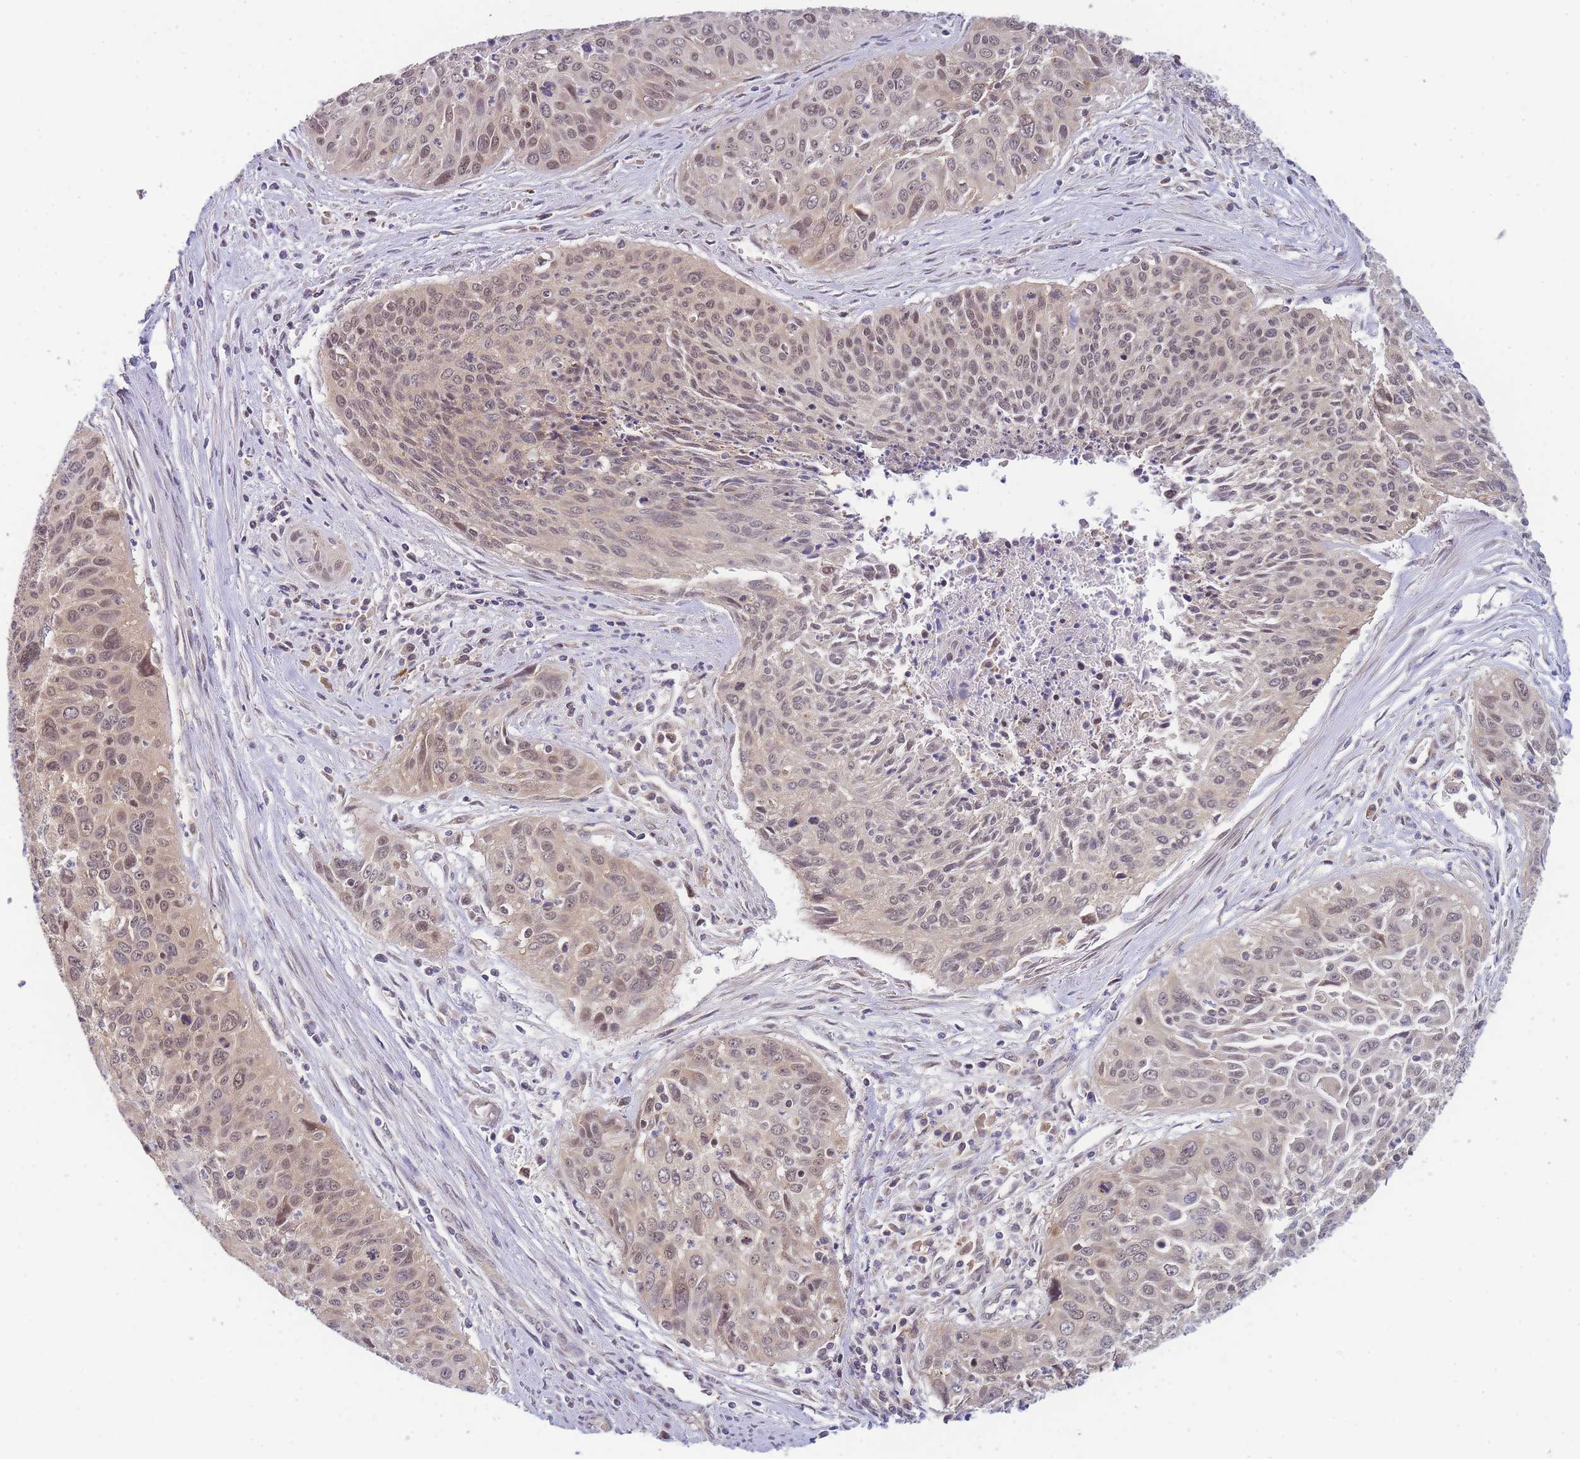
{"staining": {"intensity": "weak", "quantity": "<25%", "location": "nuclear"}, "tissue": "cervical cancer", "cell_type": "Tumor cells", "image_type": "cancer", "snomed": [{"axis": "morphology", "description": "Squamous cell carcinoma, NOS"}, {"axis": "topography", "description": "Cervix"}], "caption": "Human squamous cell carcinoma (cervical) stained for a protein using immunohistochemistry (IHC) shows no positivity in tumor cells.", "gene": "MRPL23", "patient": {"sex": "female", "age": 55}}